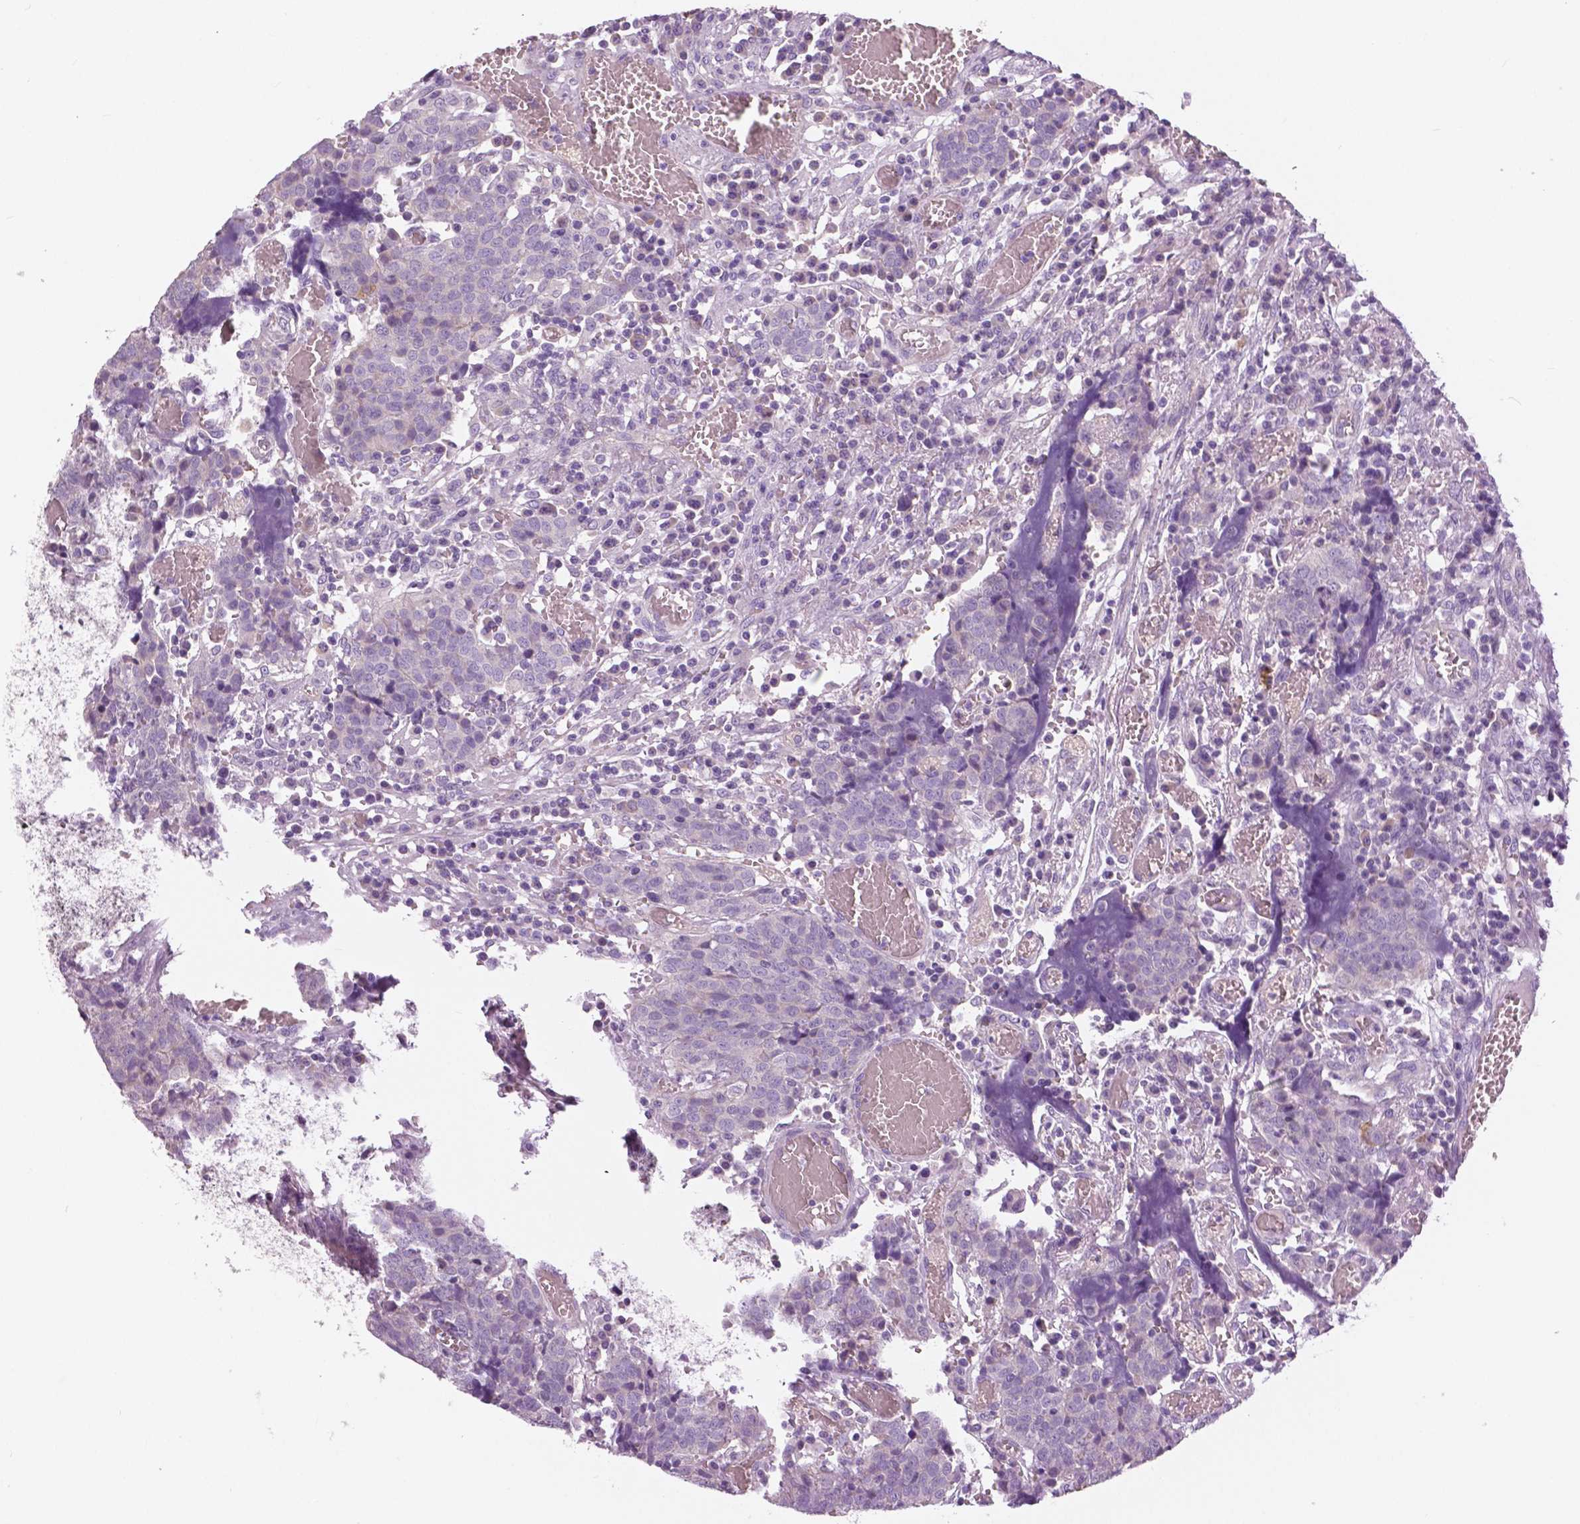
{"staining": {"intensity": "negative", "quantity": "none", "location": "none"}, "tissue": "prostate cancer", "cell_type": "Tumor cells", "image_type": "cancer", "snomed": [{"axis": "morphology", "description": "Adenocarcinoma, High grade"}, {"axis": "topography", "description": "Prostate and seminal vesicle, NOS"}], "caption": "High power microscopy micrograph of an immunohistochemistry (IHC) micrograph of prostate cancer (adenocarcinoma (high-grade)), revealing no significant positivity in tumor cells.", "gene": "SERPINI1", "patient": {"sex": "male", "age": 60}}